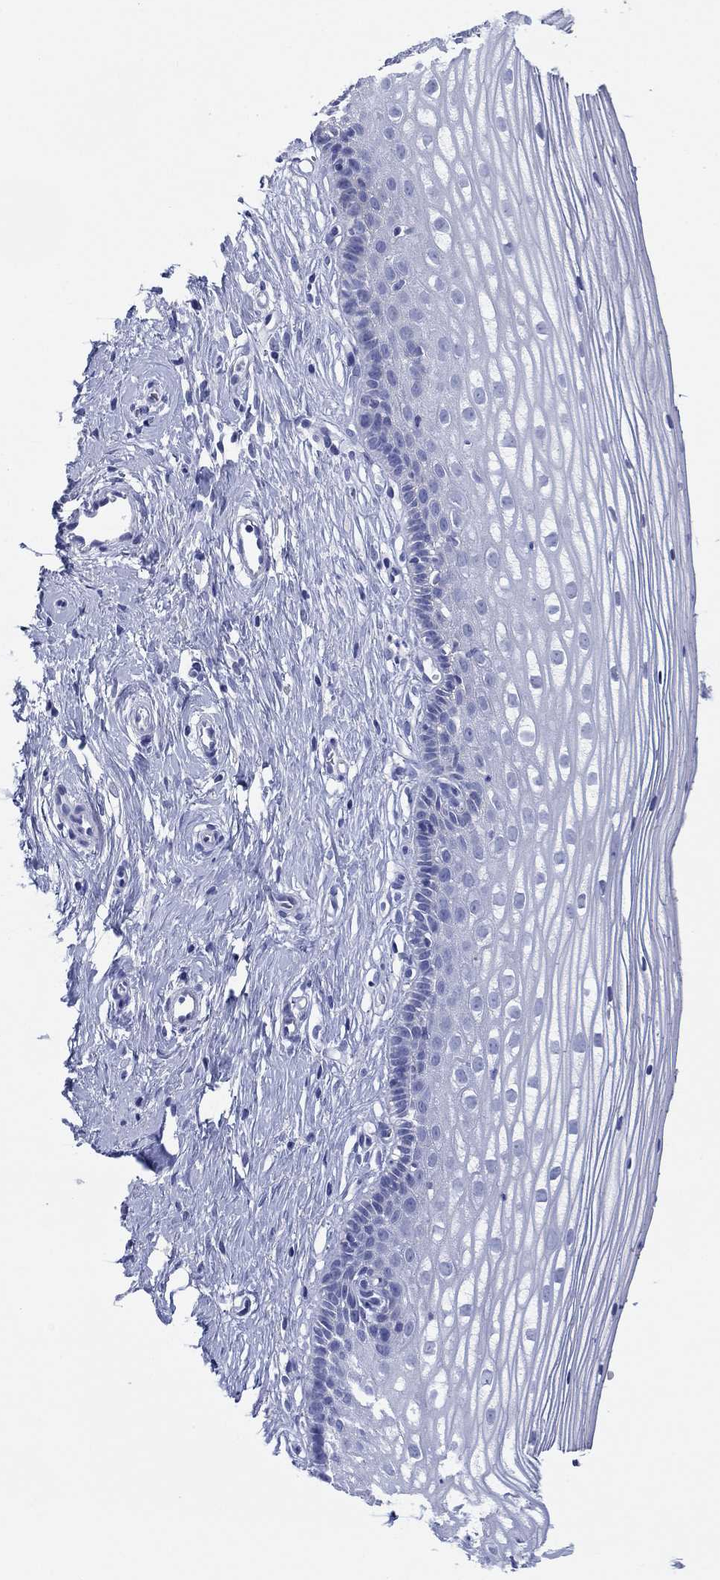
{"staining": {"intensity": "negative", "quantity": "none", "location": "none"}, "tissue": "cervix", "cell_type": "Glandular cells", "image_type": "normal", "snomed": [{"axis": "morphology", "description": "Normal tissue, NOS"}, {"axis": "topography", "description": "Cervix"}], "caption": "The photomicrograph demonstrates no significant staining in glandular cells of cervix. (DAB immunohistochemistry, high magnification).", "gene": "ATP1B1", "patient": {"sex": "female", "age": 40}}